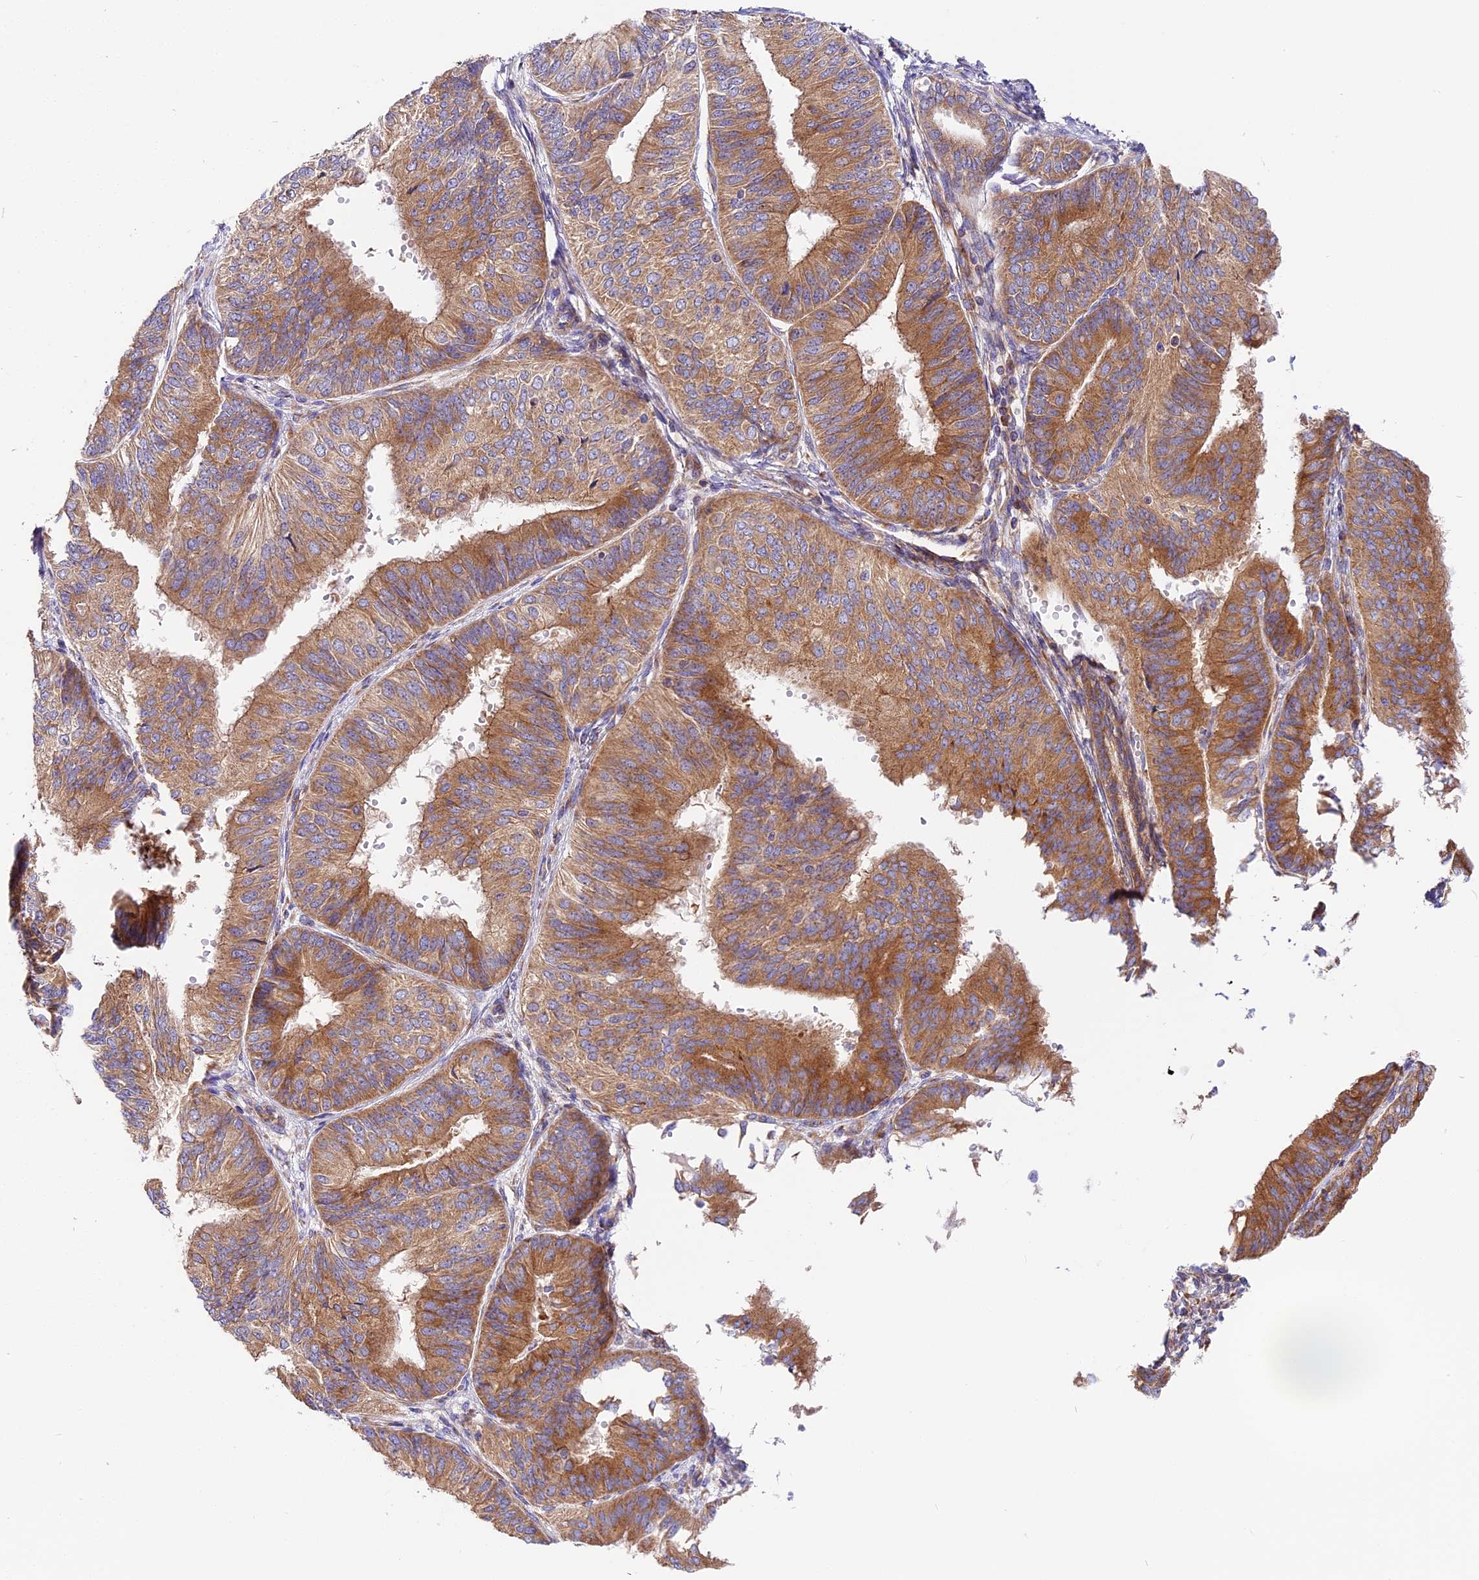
{"staining": {"intensity": "moderate", "quantity": ">75%", "location": "cytoplasmic/membranous"}, "tissue": "endometrial cancer", "cell_type": "Tumor cells", "image_type": "cancer", "snomed": [{"axis": "morphology", "description": "Adenocarcinoma, NOS"}, {"axis": "topography", "description": "Endometrium"}], "caption": "Immunohistochemical staining of human endometrial adenocarcinoma displays moderate cytoplasmic/membranous protein expression in approximately >75% of tumor cells.", "gene": "MRAS", "patient": {"sex": "female", "age": 58}}